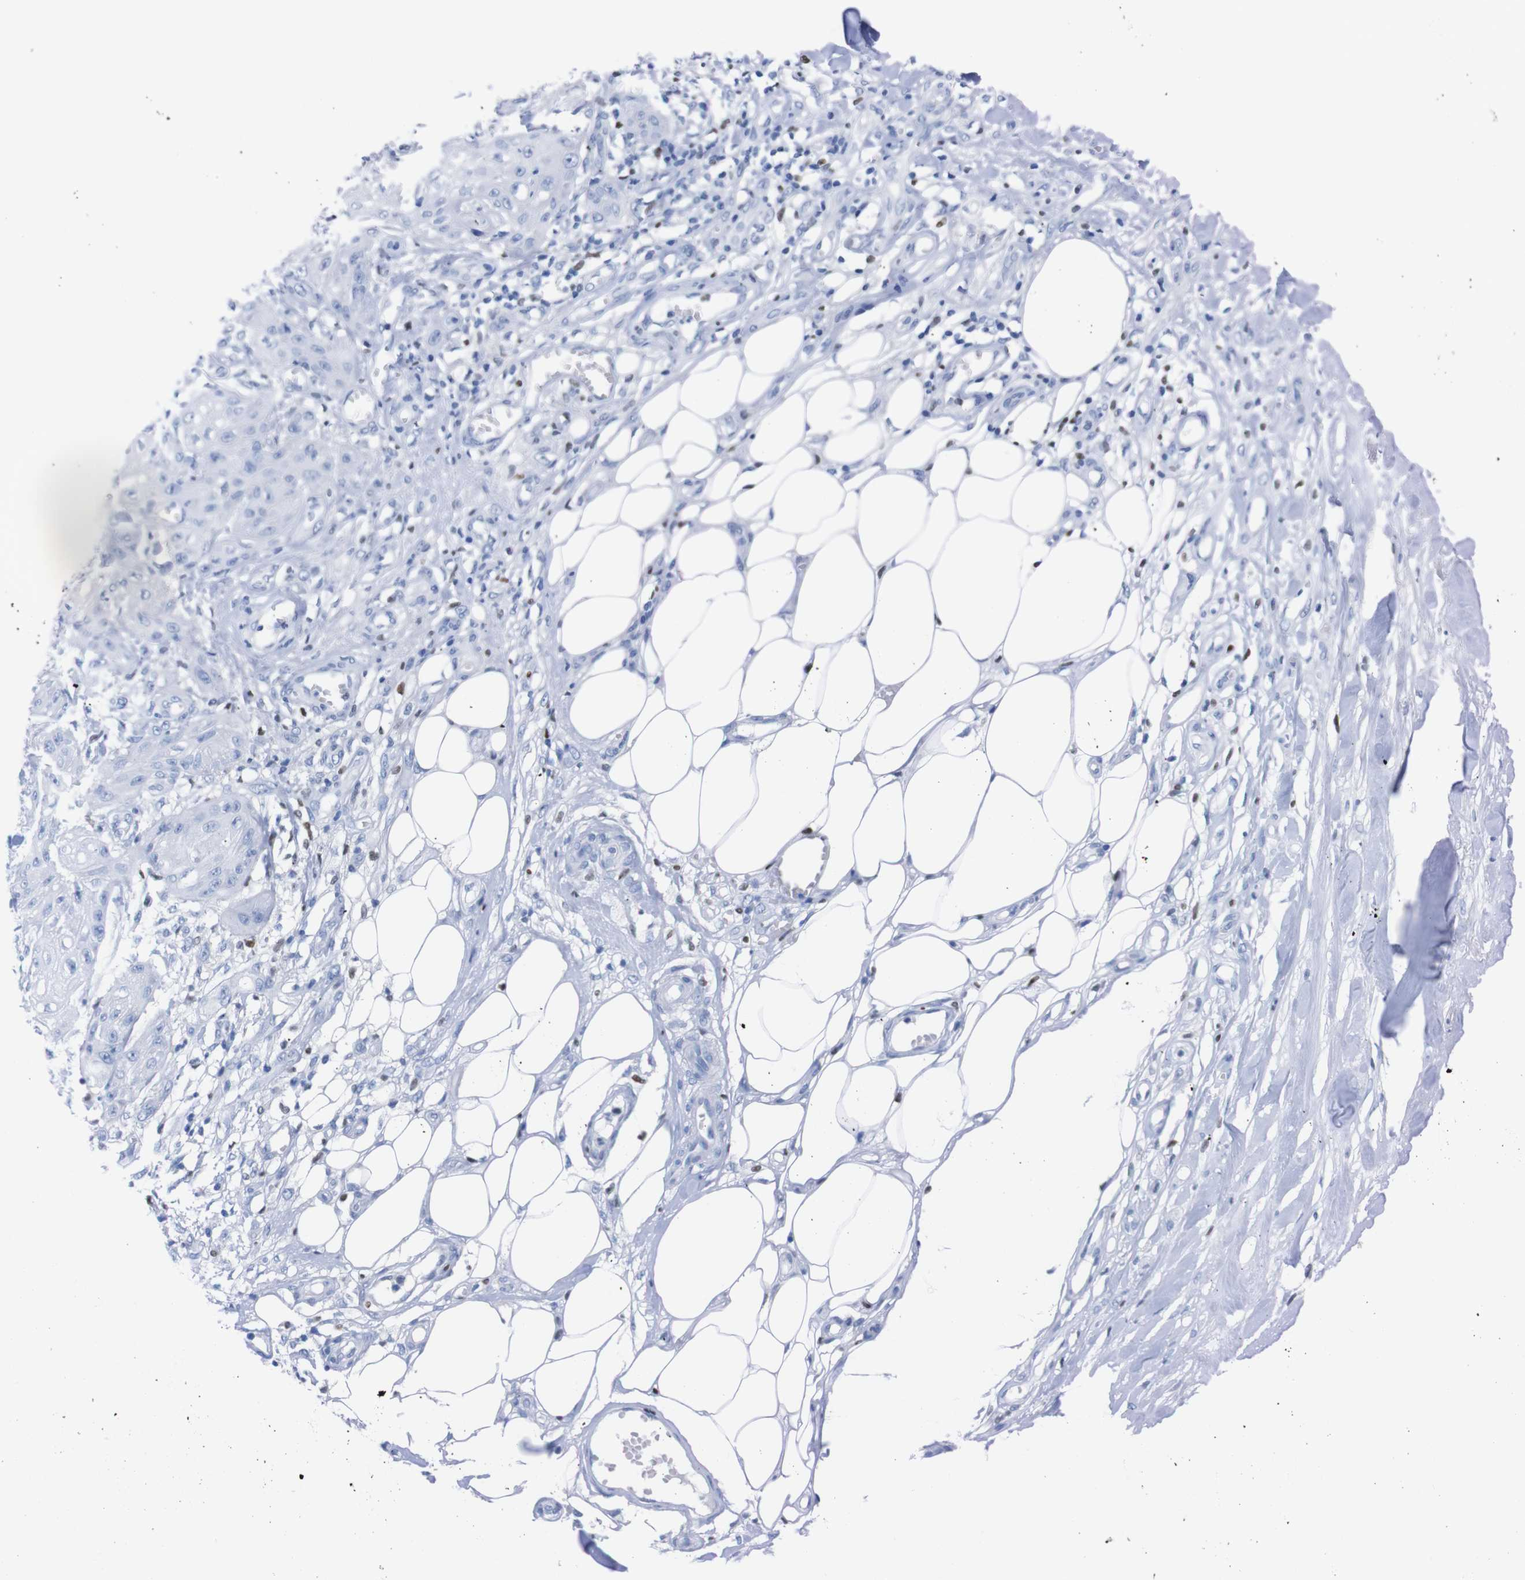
{"staining": {"intensity": "negative", "quantity": "none", "location": "none"}, "tissue": "skin cancer", "cell_type": "Tumor cells", "image_type": "cancer", "snomed": [{"axis": "morphology", "description": "Squamous cell carcinoma, NOS"}, {"axis": "topography", "description": "Skin"}], "caption": "The micrograph displays no staining of tumor cells in squamous cell carcinoma (skin). Nuclei are stained in blue.", "gene": "P2RY12", "patient": {"sex": "male", "age": 74}}